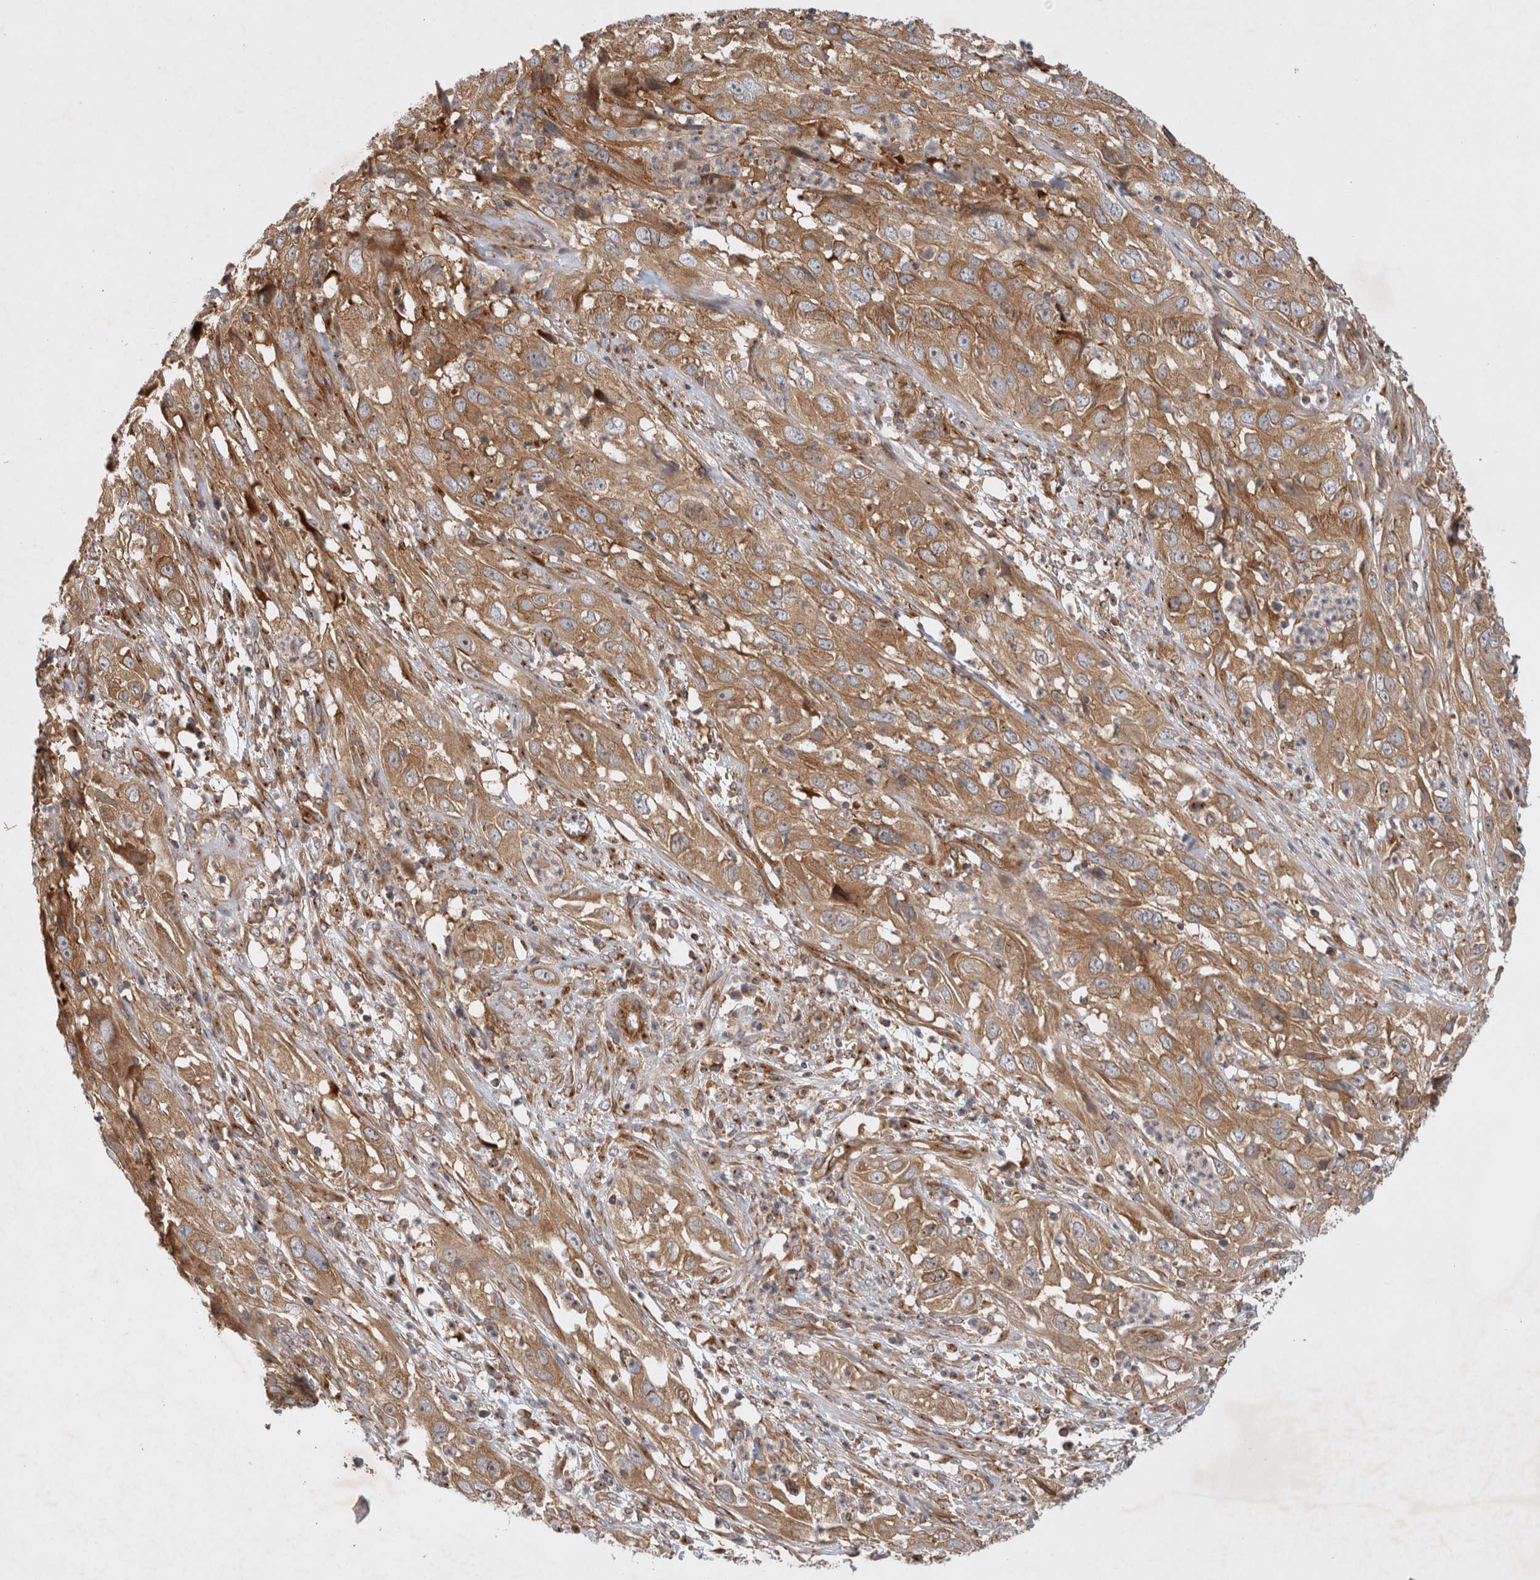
{"staining": {"intensity": "moderate", "quantity": ">75%", "location": "cytoplasmic/membranous"}, "tissue": "cervical cancer", "cell_type": "Tumor cells", "image_type": "cancer", "snomed": [{"axis": "morphology", "description": "Squamous cell carcinoma, NOS"}, {"axis": "topography", "description": "Cervix"}], "caption": "Protein staining reveals moderate cytoplasmic/membranous positivity in approximately >75% of tumor cells in cervical cancer.", "gene": "GPR150", "patient": {"sex": "female", "age": 32}}